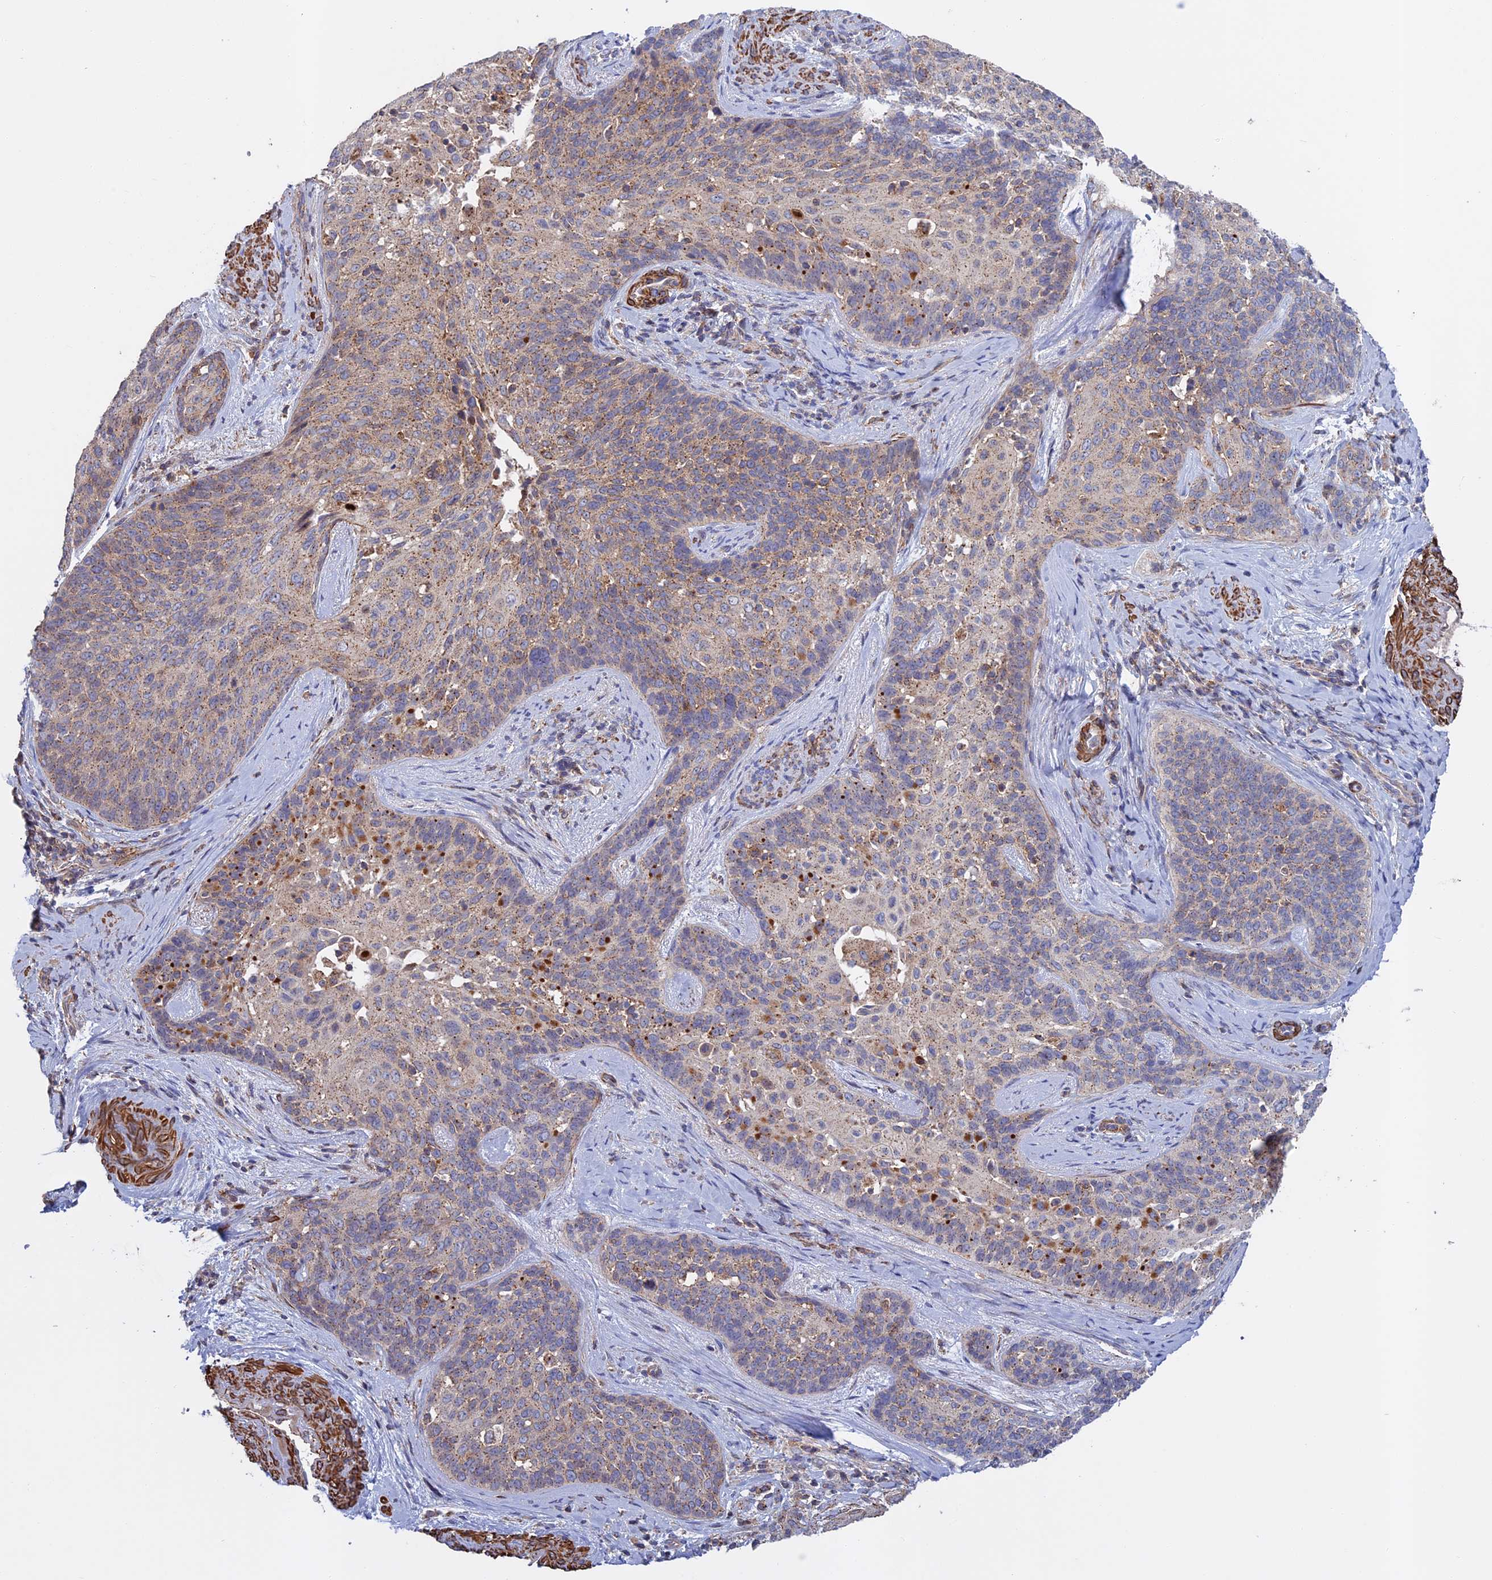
{"staining": {"intensity": "weak", "quantity": "<25%", "location": "cytoplasmic/membranous"}, "tissue": "cervical cancer", "cell_type": "Tumor cells", "image_type": "cancer", "snomed": [{"axis": "morphology", "description": "Squamous cell carcinoma, NOS"}, {"axis": "topography", "description": "Cervix"}], "caption": "Tumor cells show no significant expression in squamous cell carcinoma (cervical).", "gene": "LYPD5", "patient": {"sex": "female", "age": 50}}